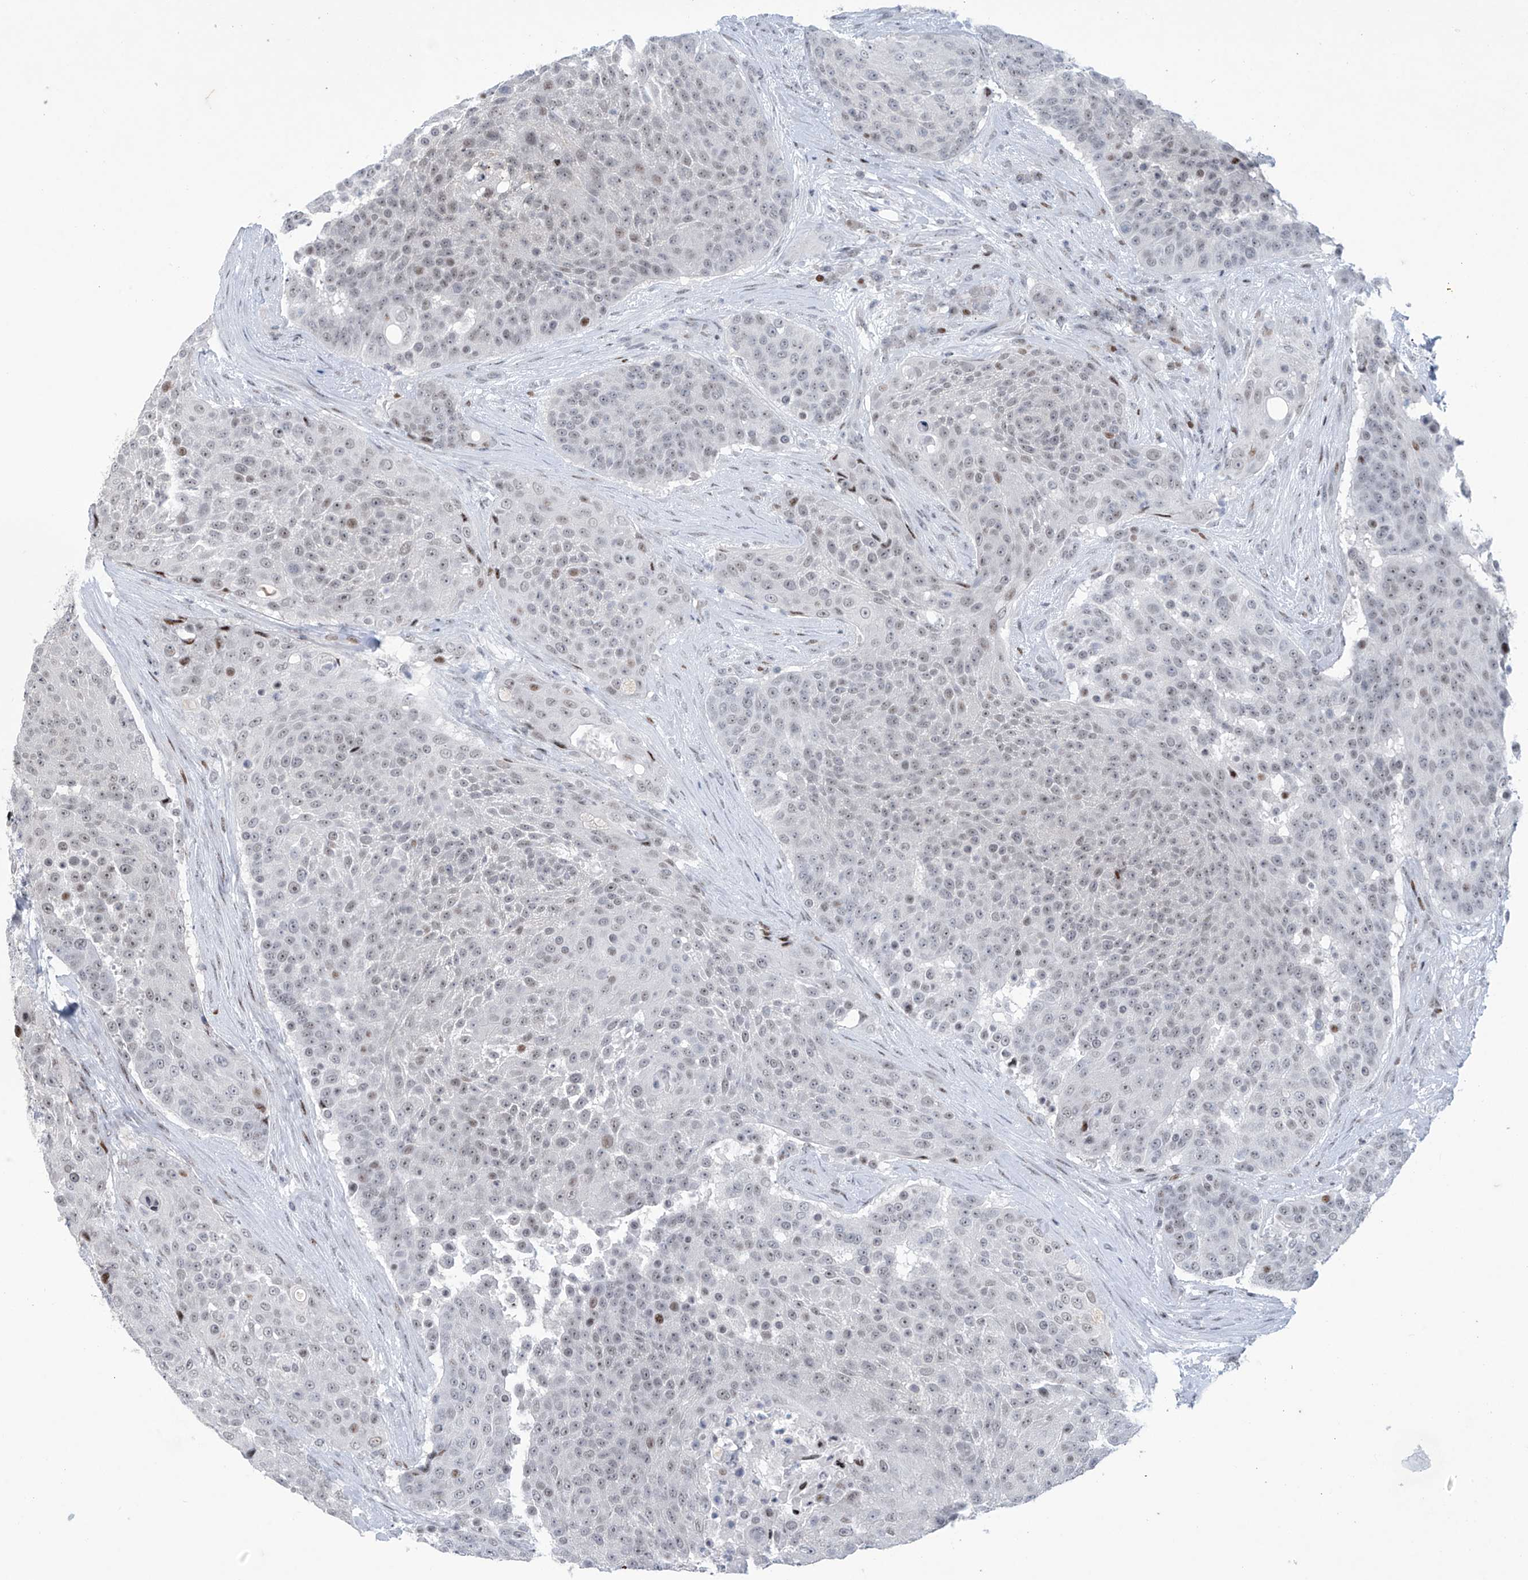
{"staining": {"intensity": "weak", "quantity": ">75%", "location": "nuclear"}, "tissue": "urothelial cancer", "cell_type": "Tumor cells", "image_type": "cancer", "snomed": [{"axis": "morphology", "description": "Urothelial carcinoma, High grade"}, {"axis": "topography", "description": "Urinary bladder"}], "caption": "A micrograph of human urothelial carcinoma (high-grade) stained for a protein reveals weak nuclear brown staining in tumor cells.", "gene": "RFX7", "patient": {"sex": "female", "age": 63}}